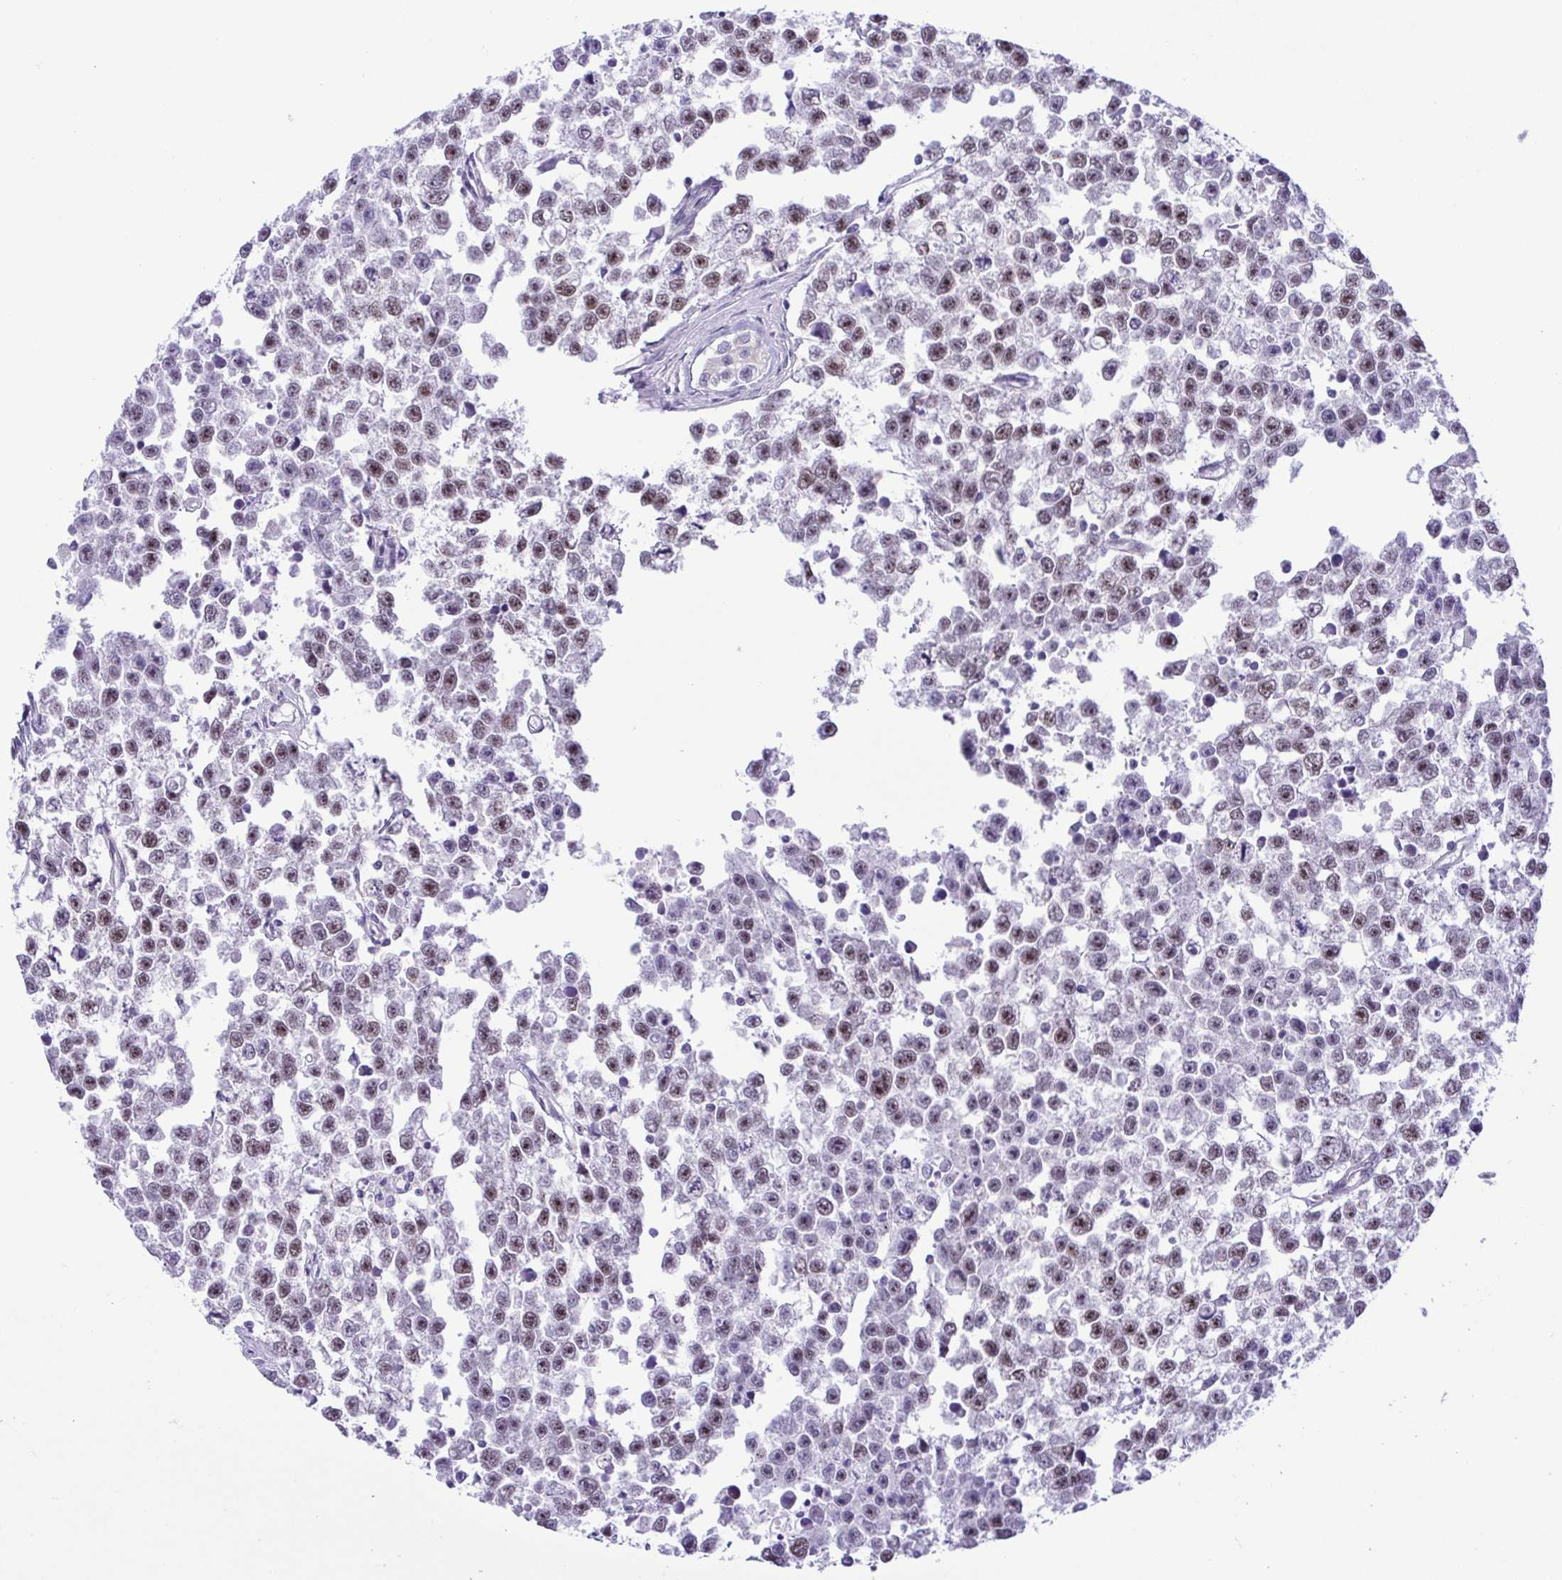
{"staining": {"intensity": "weak", "quantity": "25%-75%", "location": "nuclear"}, "tissue": "testis cancer", "cell_type": "Tumor cells", "image_type": "cancer", "snomed": [{"axis": "morphology", "description": "Seminoma, NOS"}, {"axis": "topography", "description": "Testis"}], "caption": "The micrograph displays immunohistochemical staining of testis cancer. There is weak nuclear positivity is seen in approximately 25%-75% of tumor cells.", "gene": "DCLK2", "patient": {"sex": "male", "age": 26}}